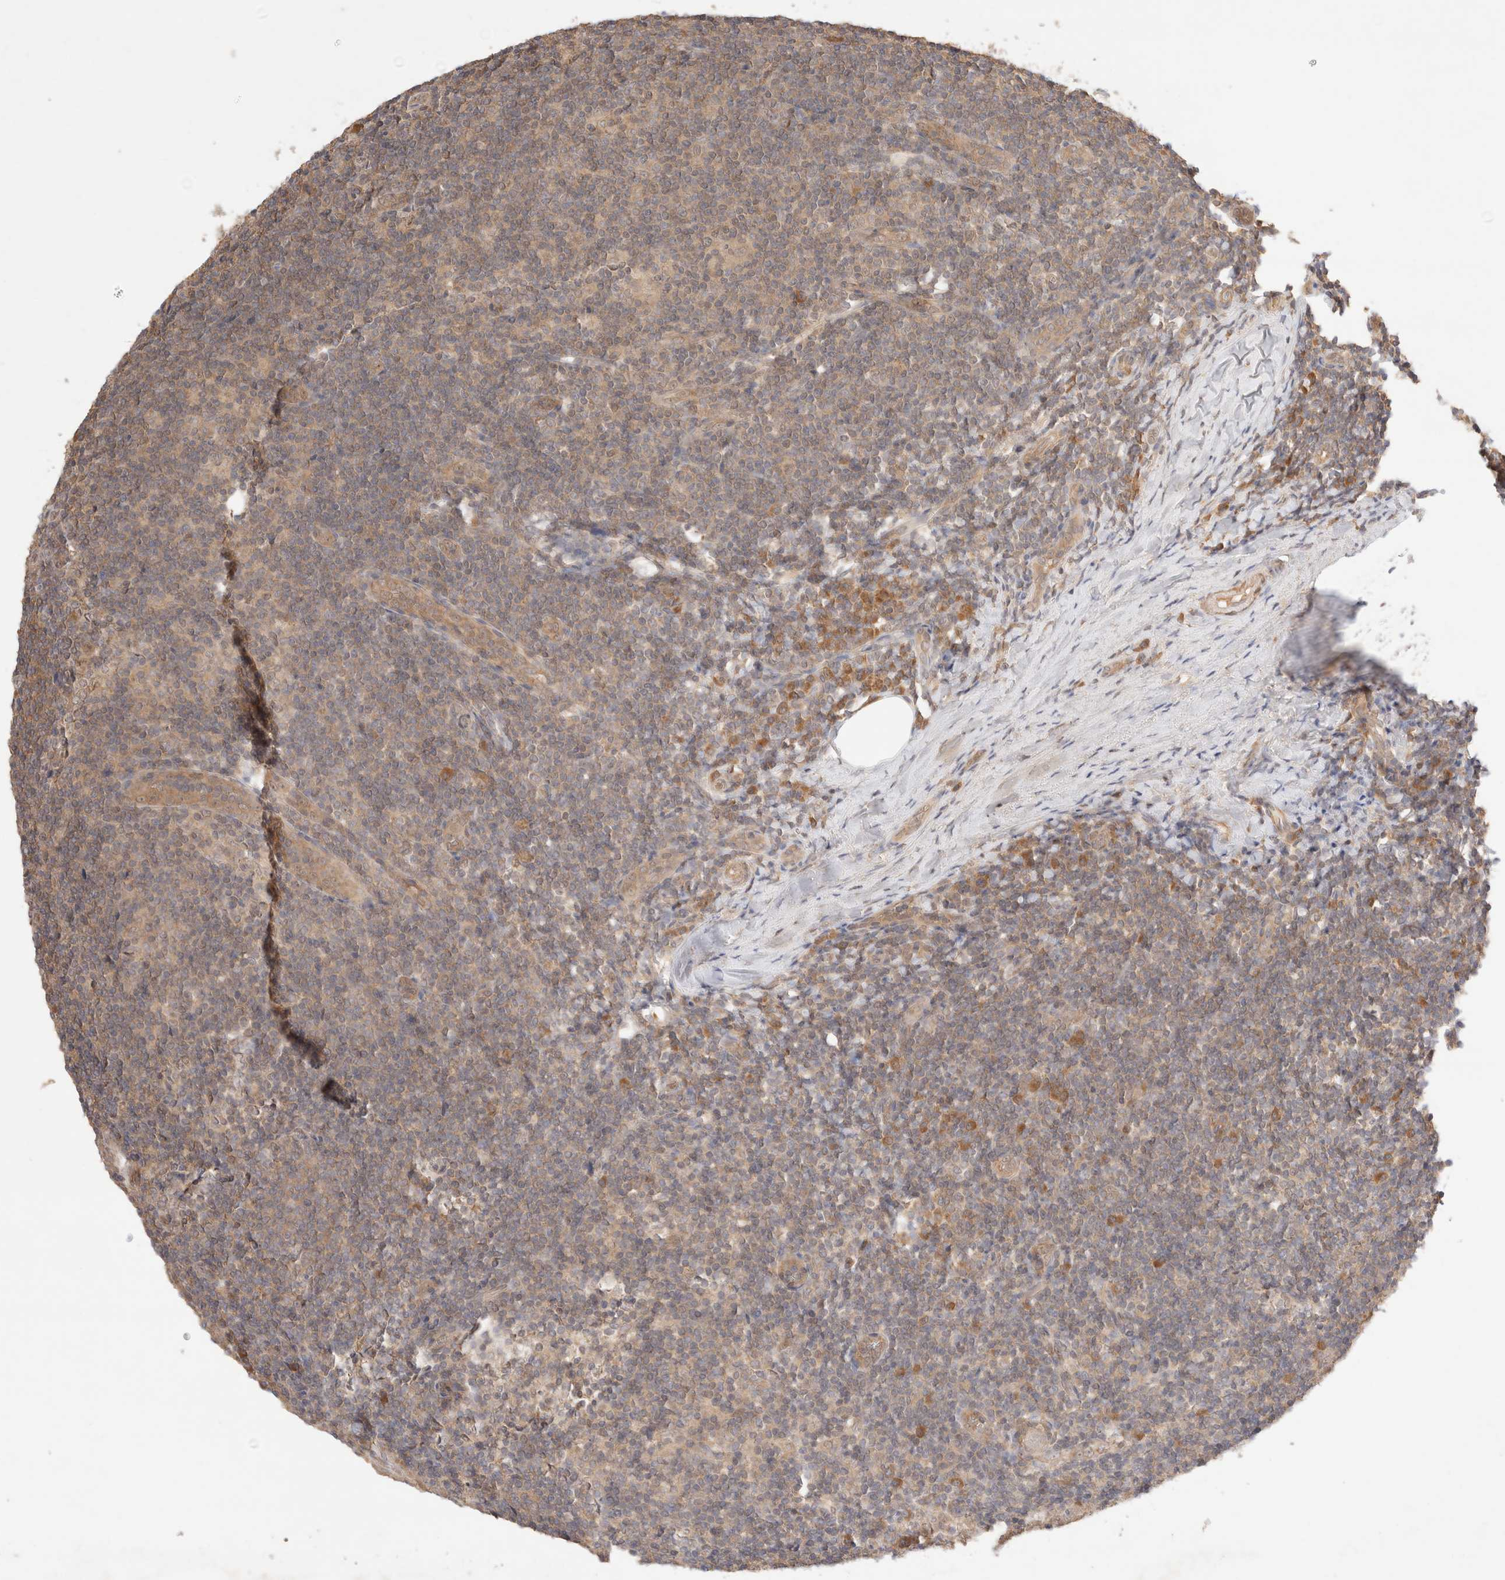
{"staining": {"intensity": "weak", "quantity": ">75%", "location": "cytoplasmic/membranous"}, "tissue": "tonsil", "cell_type": "Germinal center cells", "image_type": "normal", "snomed": [{"axis": "morphology", "description": "Normal tissue, NOS"}, {"axis": "topography", "description": "Tonsil"}], "caption": "This is a histology image of IHC staining of unremarkable tonsil, which shows weak expression in the cytoplasmic/membranous of germinal center cells.", "gene": "CARNMT1", "patient": {"sex": "male", "age": 37}}